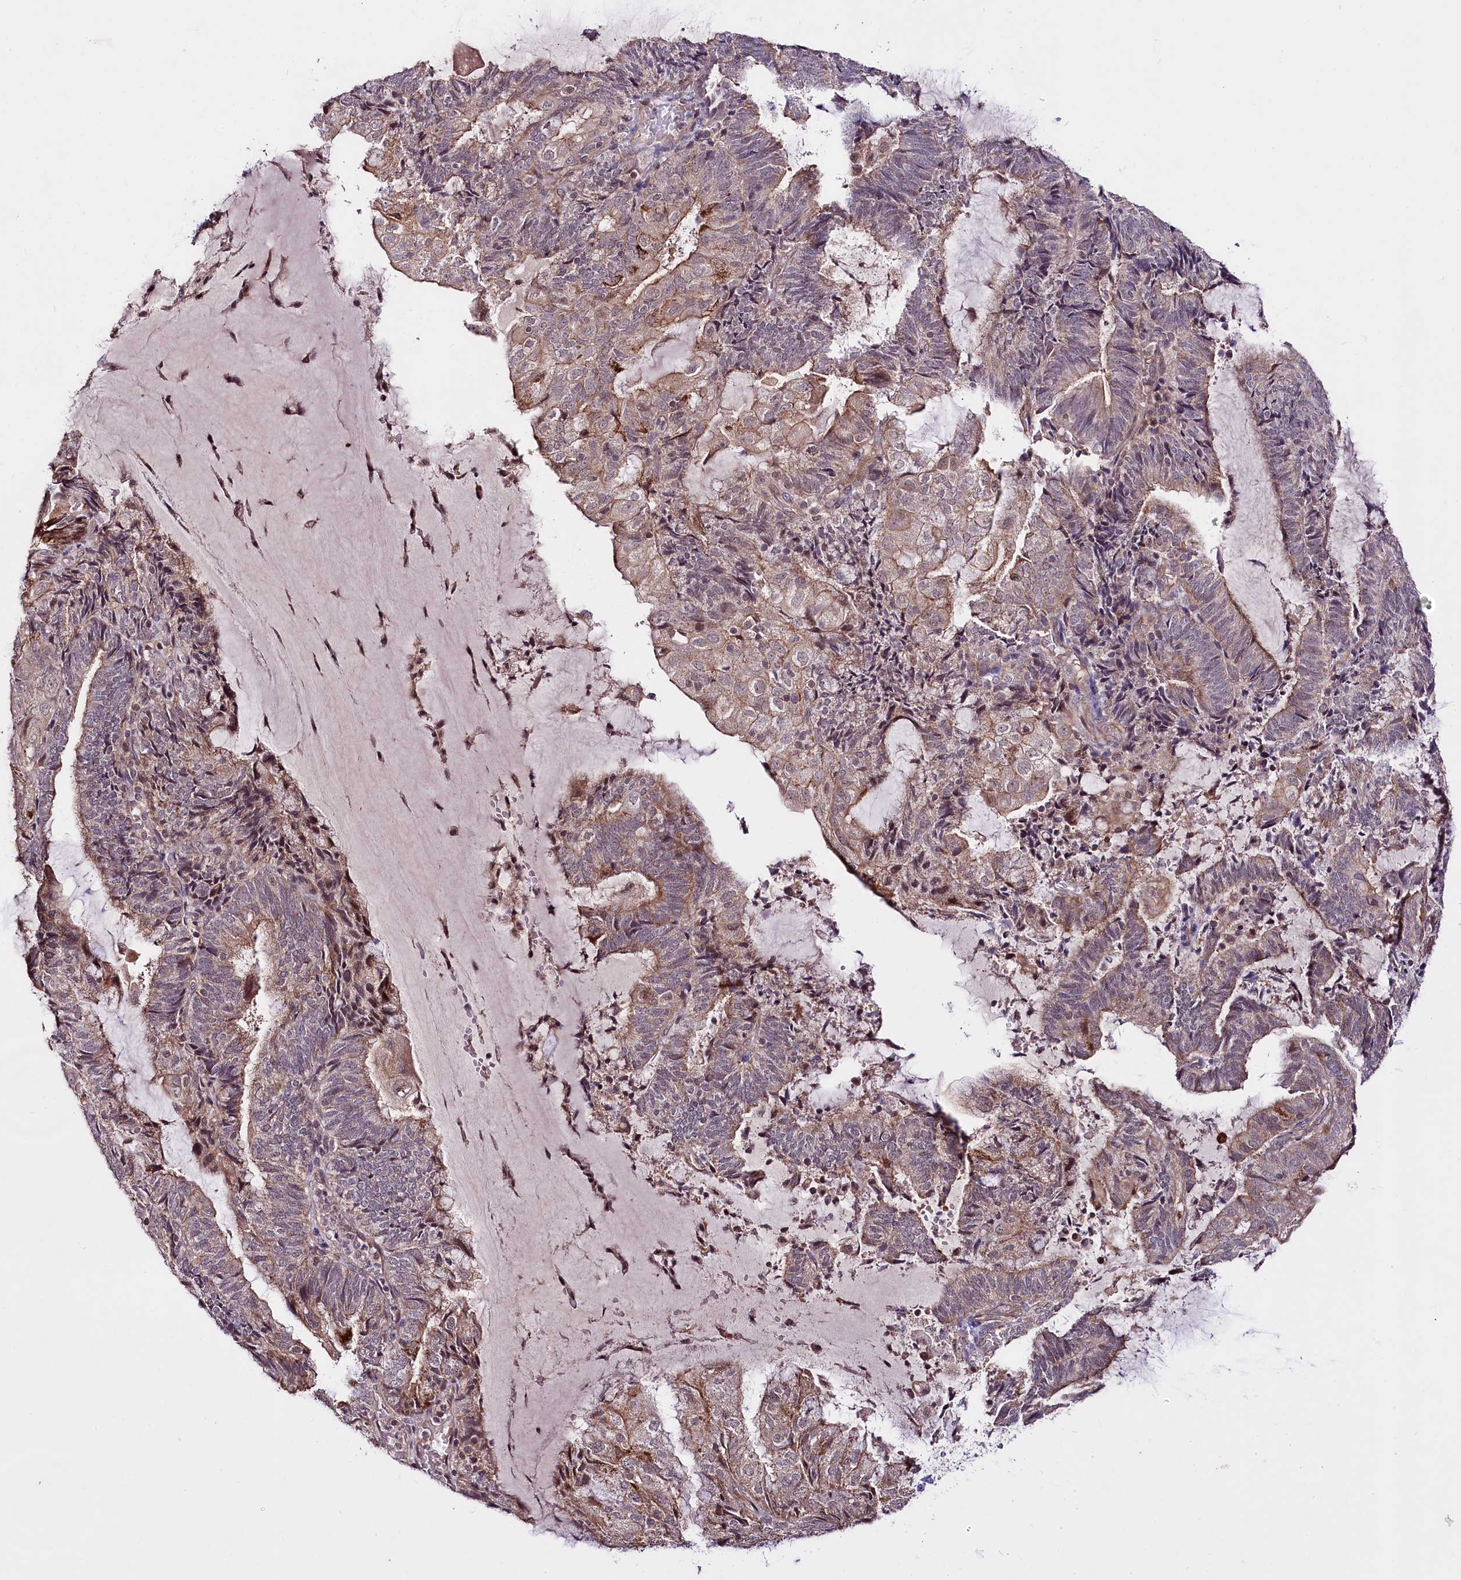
{"staining": {"intensity": "moderate", "quantity": "25%-75%", "location": "cytoplasmic/membranous"}, "tissue": "endometrial cancer", "cell_type": "Tumor cells", "image_type": "cancer", "snomed": [{"axis": "morphology", "description": "Adenocarcinoma, NOS"}, {"axis": "topography", "description": "Endometrium"}], "caption": "Approximately 25%-75% of tumor cells in human endometrial cancer display moderate cytoplasmic/membranous protein expression as visualized by brown immunohistochemical staining.", "gene": "TAFAZZIN", "patient": {"sex": "female", "age": 81}}